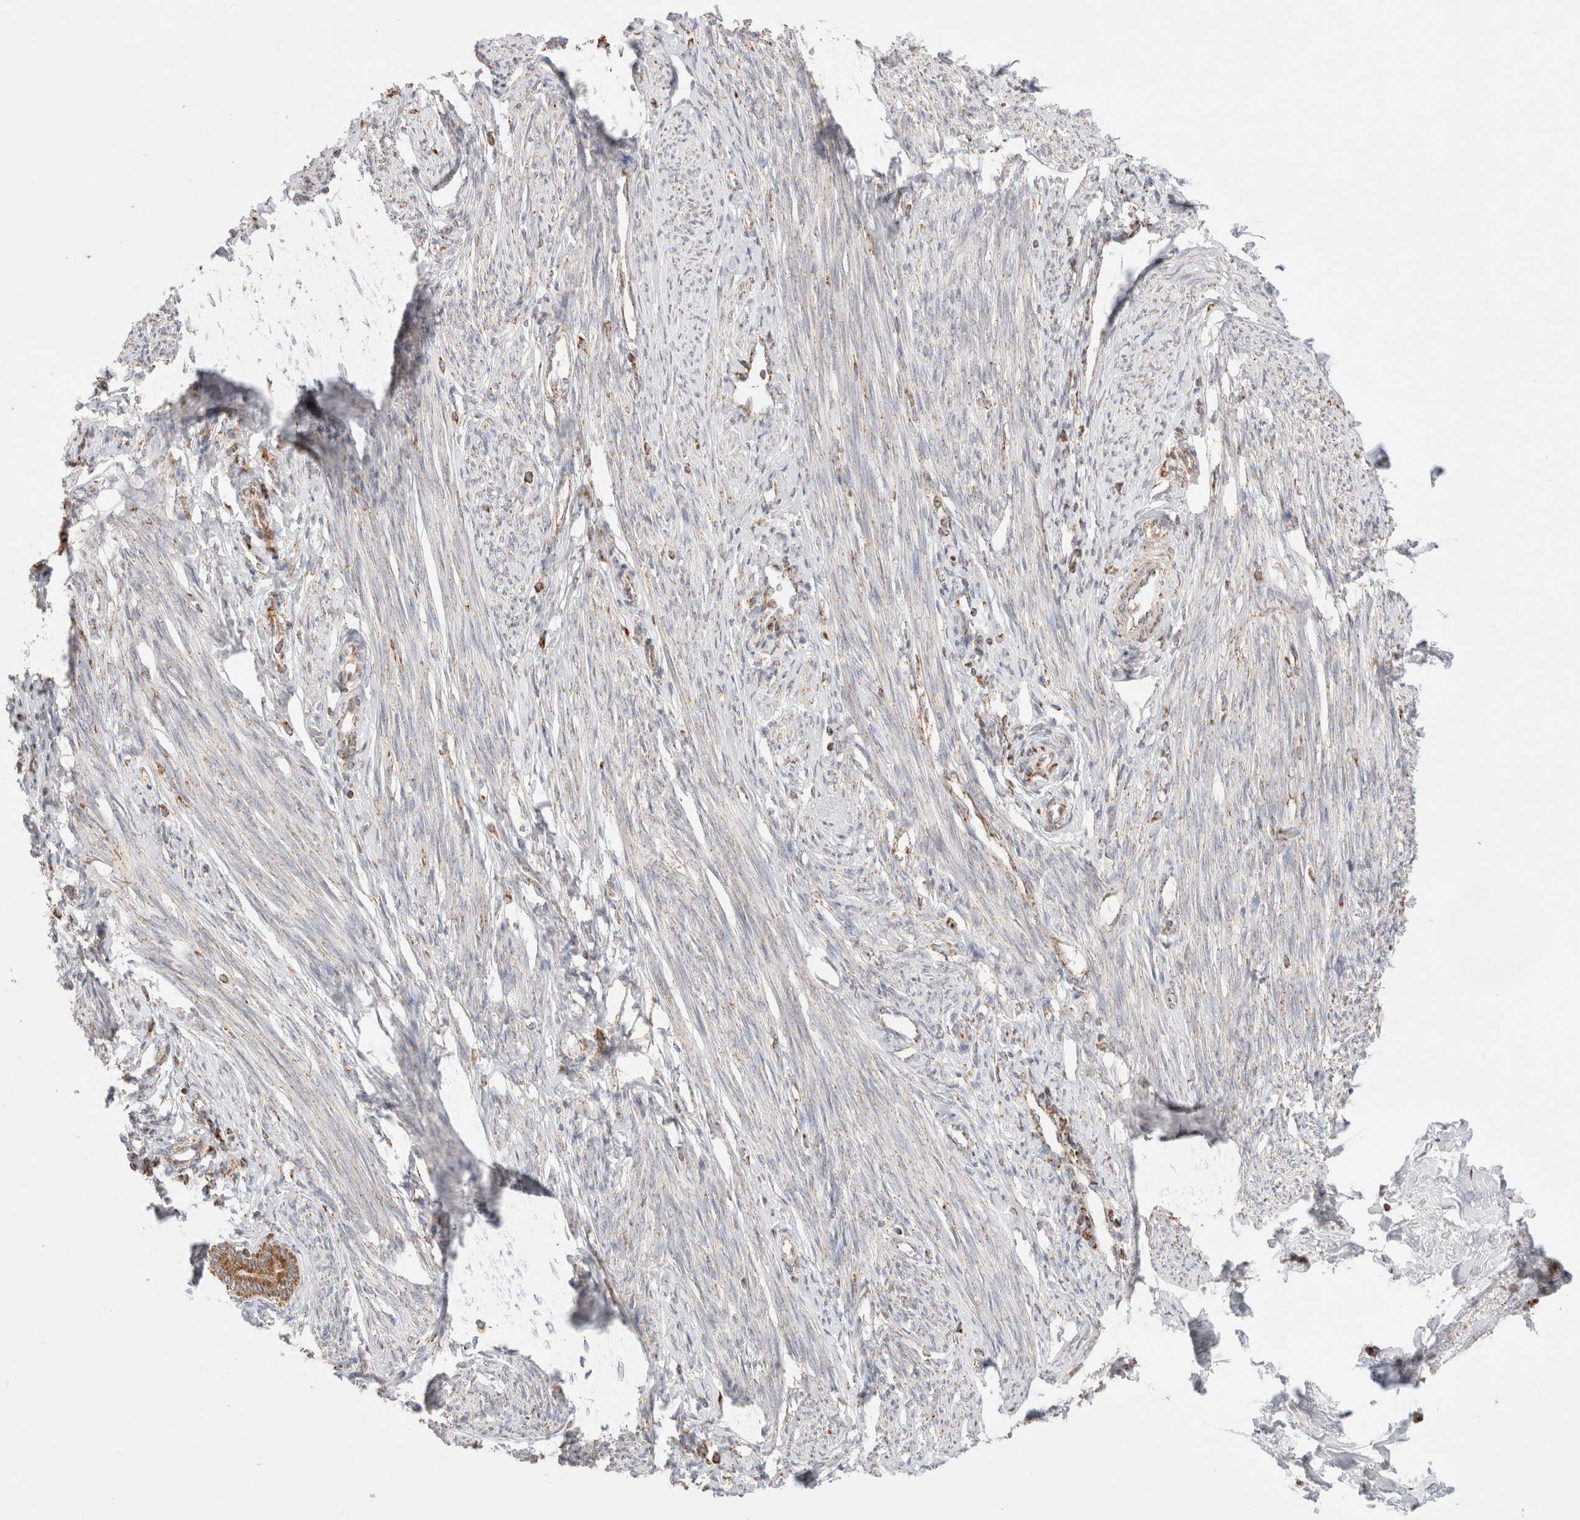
{"staining": {"intensity": "weak", "quantity": "<25%", "location": "cytoplasmic/membranous"}, "tissue": "endometrium", "cell_type": "Cells in endometrial stroma", "image_type": "normal", "snomed": [{"axis": "morphology", "description": "Normal tissue, NOS"}, {"axis": "topography", "description": "Endometrium"}], "caption": "High magnification brightfield microscopy of benign endometrium stained with DAB (3,3'-diaminobenzidine) (brown) and counterstained with hematoxylin (blue): cells in endometrial stroma show no significant expression.", "gene": "TMPPE", "patient": {"sex": "female", "age": 56}}